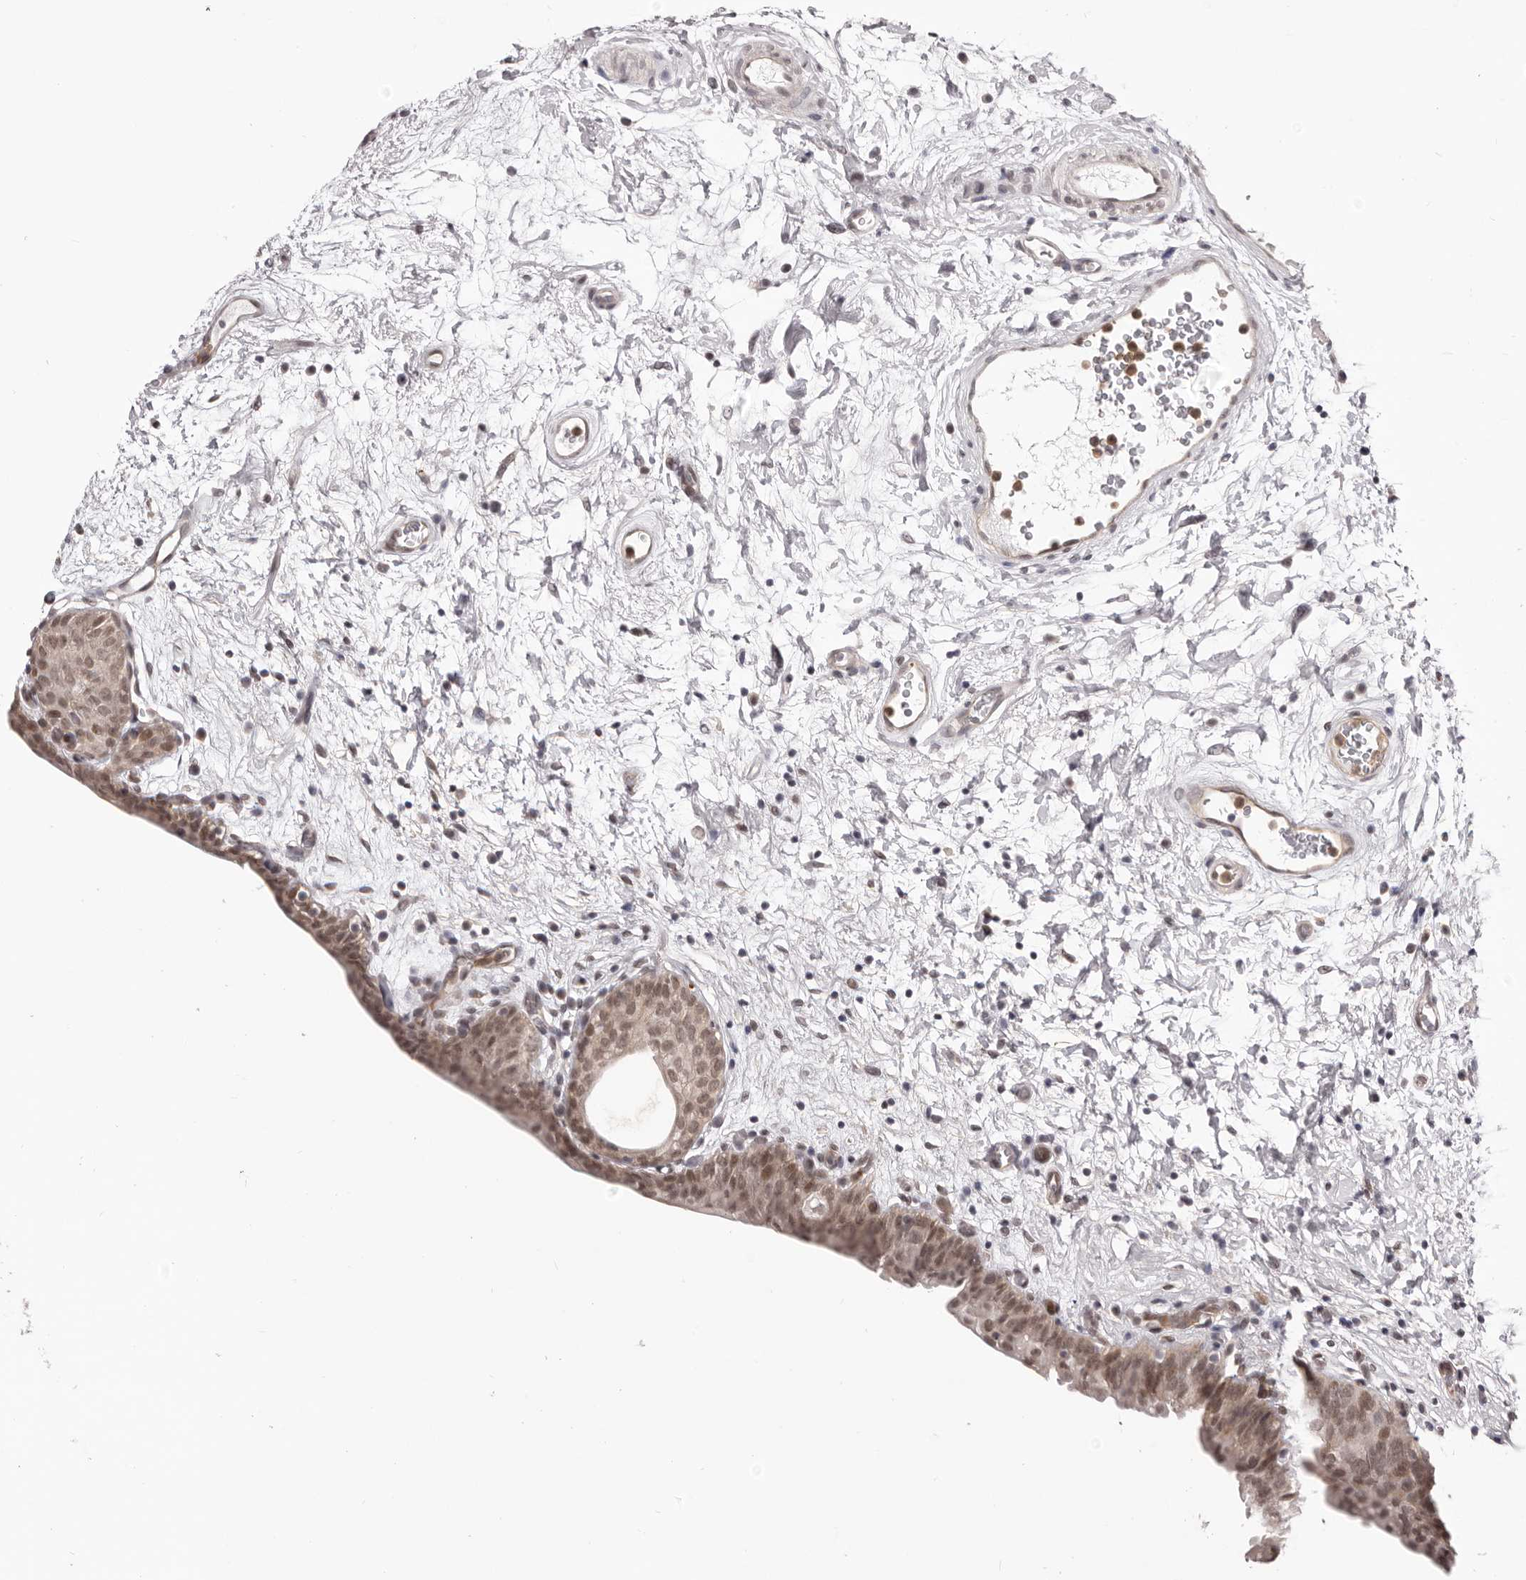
{"staining": {"intensity": "moderate", "quantity": ">75%", "location": "nuclear"}, "tissue": "urinary bladder", "cell_type": "Urothelial cells", "image_type": "normal", "snomed": [{"axis": "morphology", "description": "Normal tissue, NOS"}, {"axis": "topography", "description": "Urinary bladder"}], "caption": "Immunohistochemistry (IHC) micrograph of benign urinary bladder: human urinary bladder stained using IHC displays medium levels of moderate protein expression localized specifically in the nuclear of urothelial cells, appearing as a nuclear brown color.", "gene": "RNF2", "patient": {"sex": "male", "age": 83}}